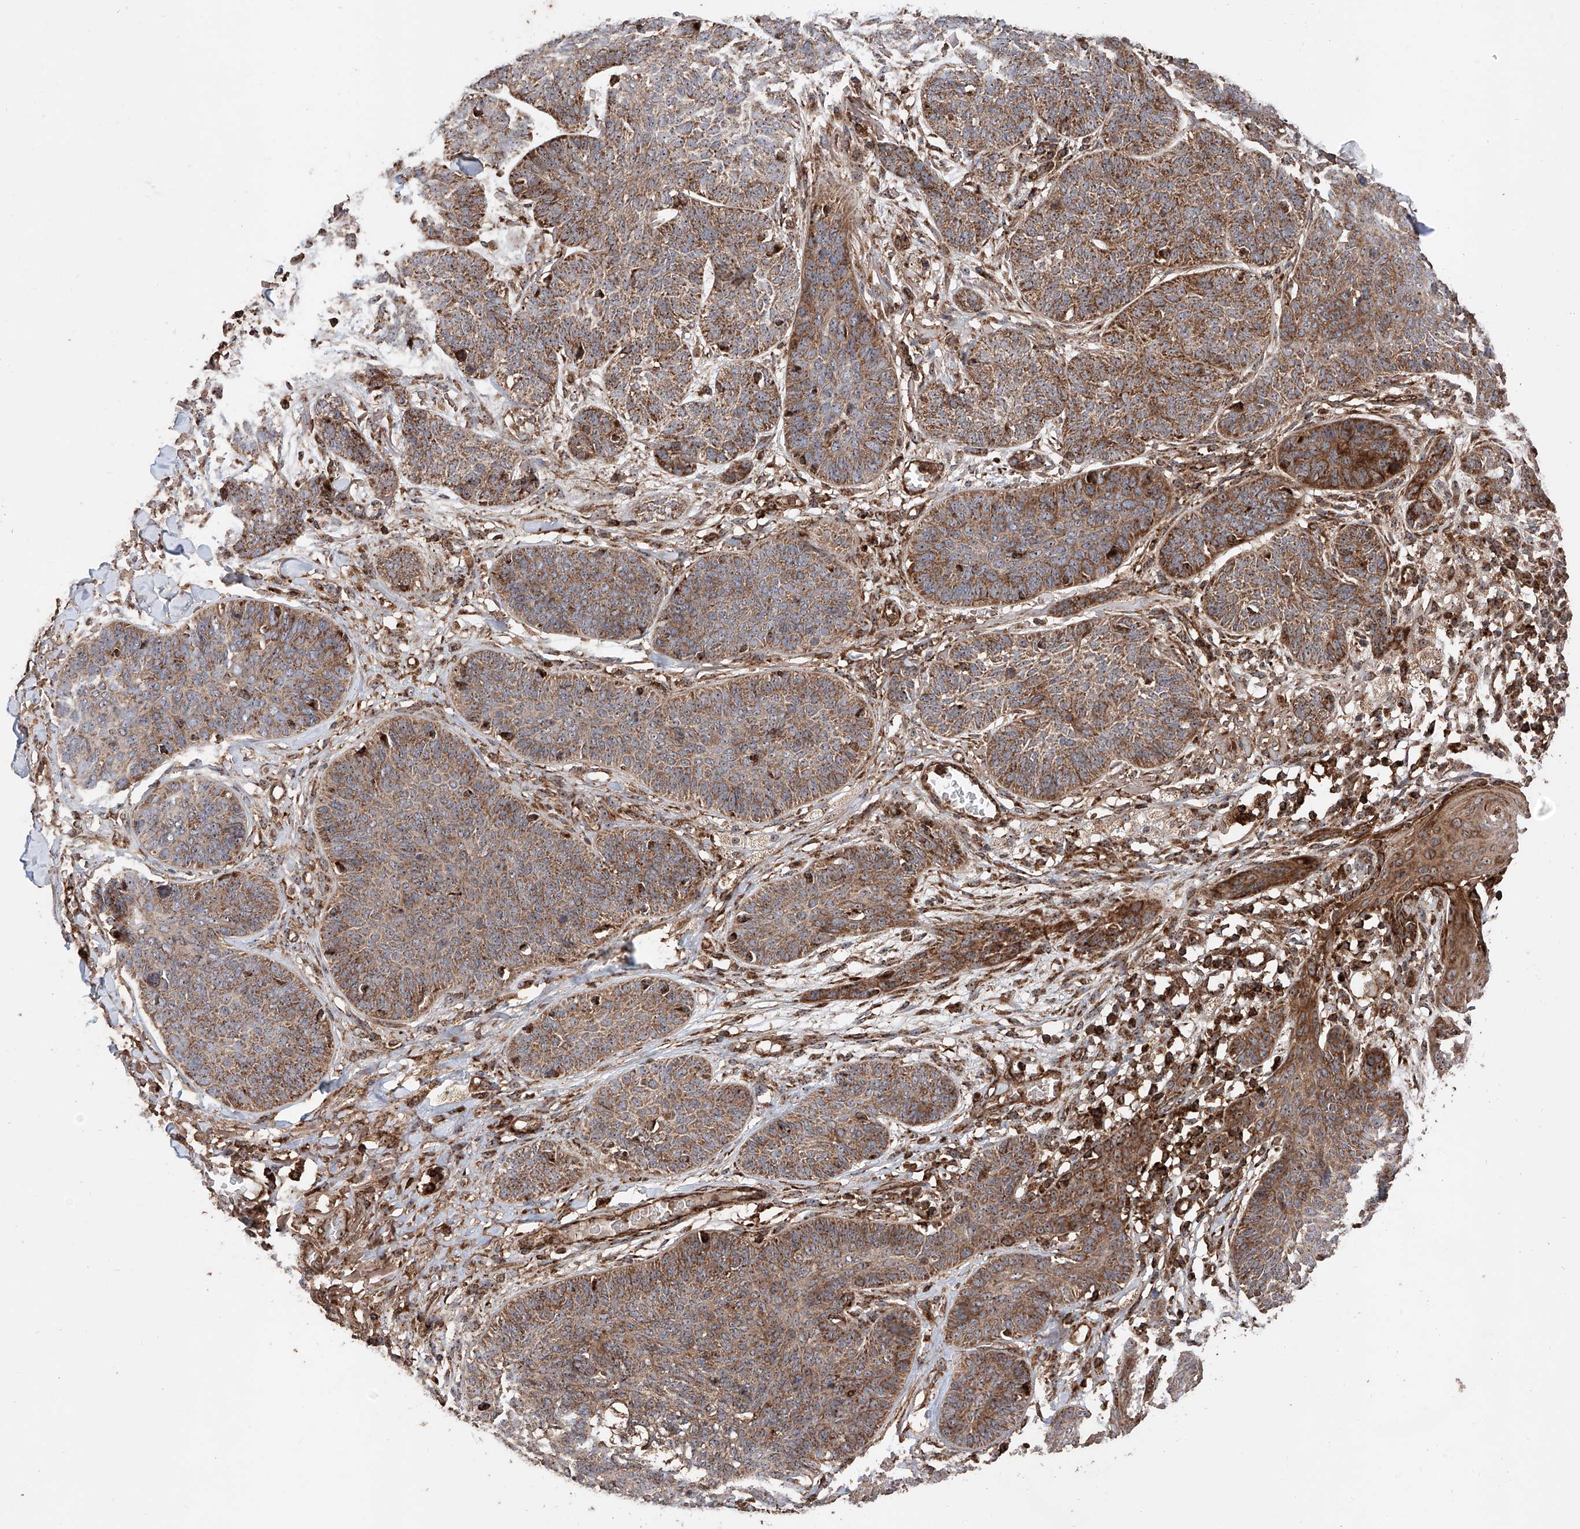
{"staining": {"intensity": "moderate", "quantity": ">75%", "location": "cytoplasmic/membranous"}, "tissue": "skin cancer", "cell_type": "Tumor cells", "image_type": "cancer", "snomed": [{"axis": "morphology", "description": "Basal cell carcinoma"}, {"axis": "topography", "description": "Skin"}], "caption": "An image of skin basal cell carcinoma stained for a protein reveals moderate cytoplasmic/membranous brown staining in tumor cells. (DAB IHC with brightfield microscopy, high magnification).", "gene": "PISD", "patient": {"sex": "male", "age": 85}}